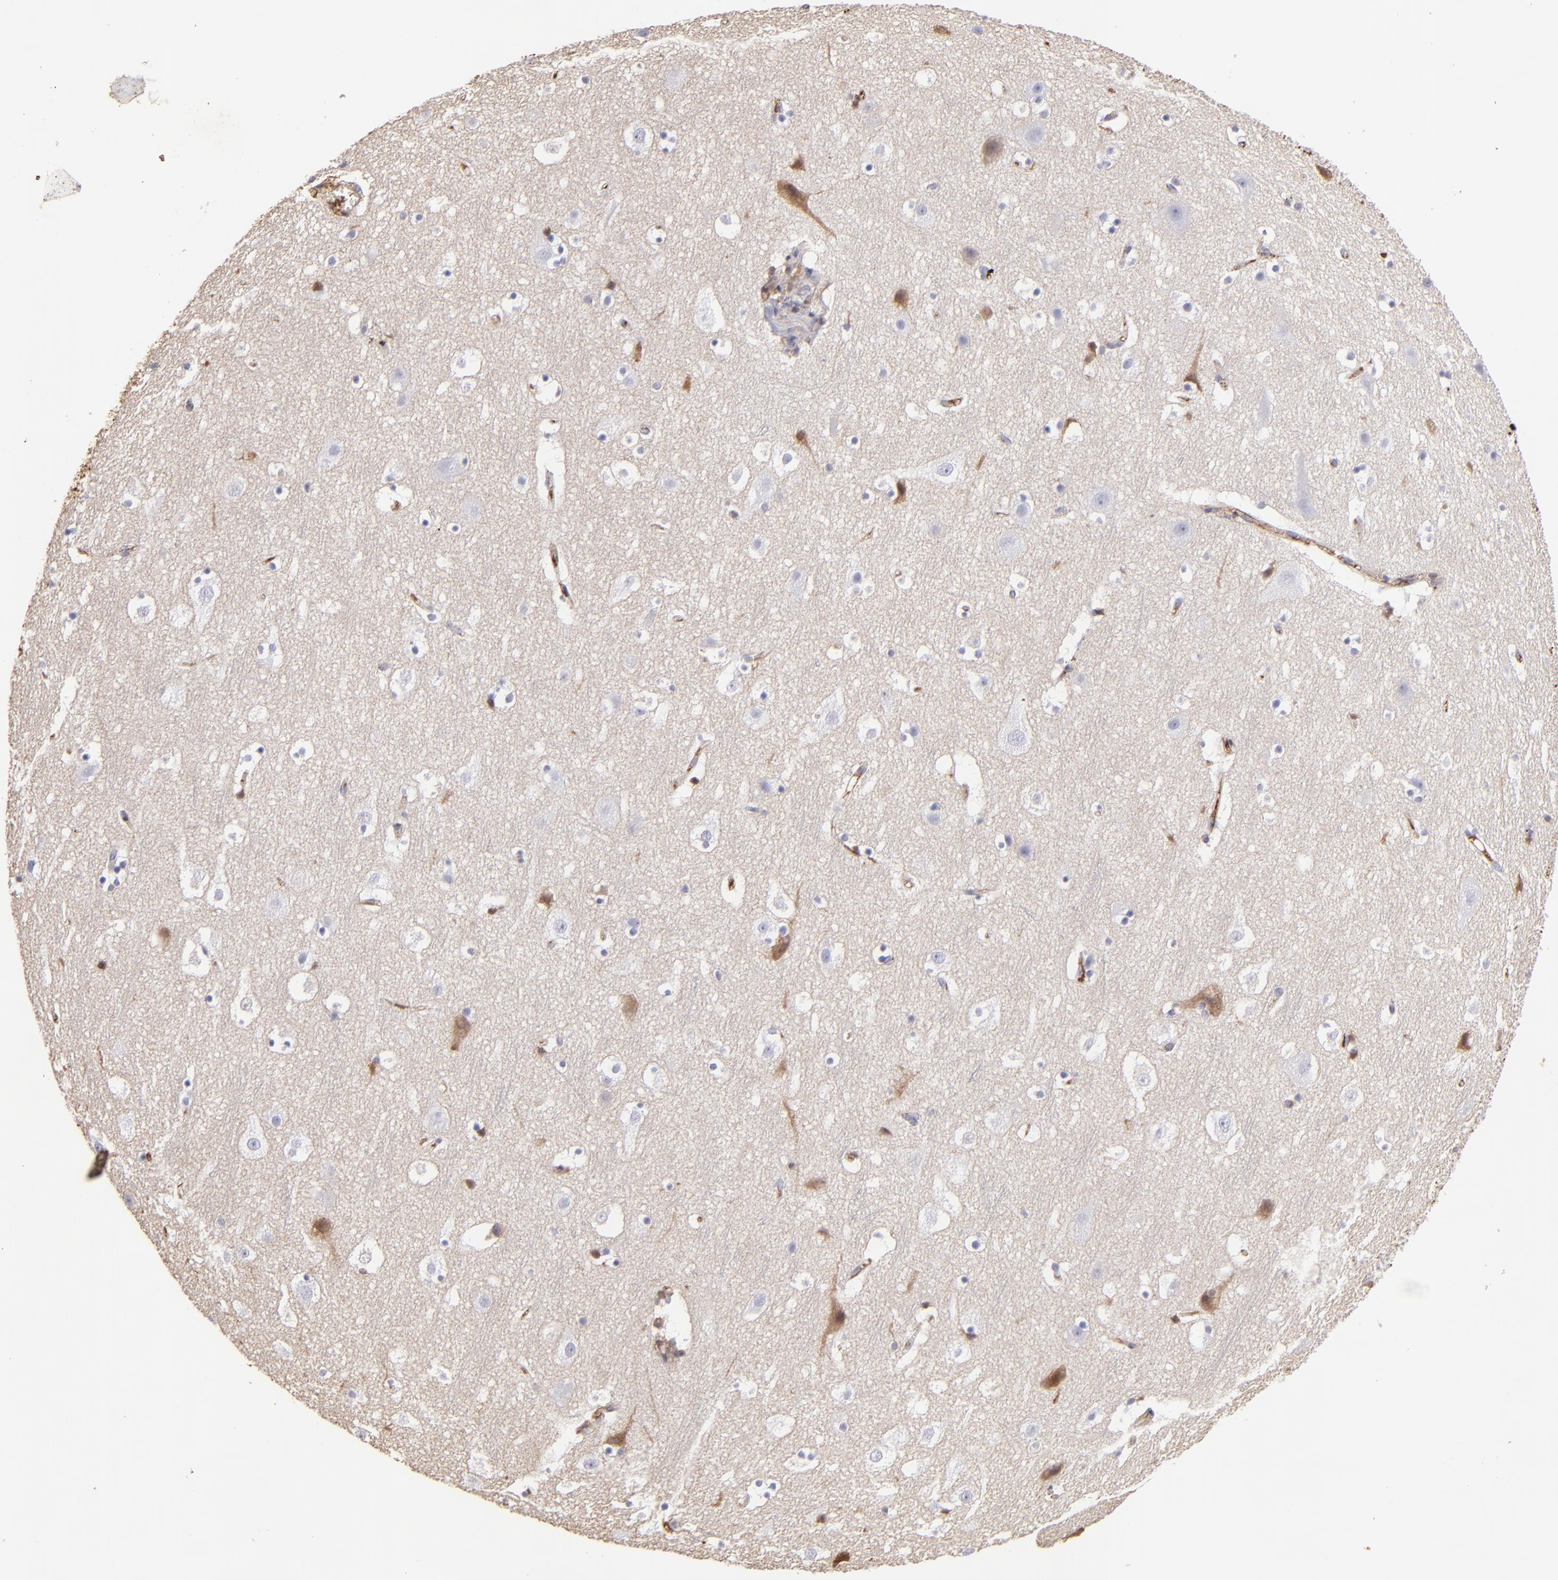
{"staining": {"intensity": "strong", "quantity": "25%-75%", "location": "cytoplasmic/membranous"}, "tissue": "cerebral cortex", "cell_type": "Endothelial cells", "image_type": "normal", "snomed": [{"axis": "morphology", "description": "Normal tissue, NOS"}, {"axis": "topography", "description": "Cerebral cortex"}], "caption": "Protein analysis of normal cerebral cortex shows strong cytoplasmic/membranous staining in approximately 25%-75% of endothelial cells.", "gene": "FGB", "patient": {"sex": "male", "age": 45}}